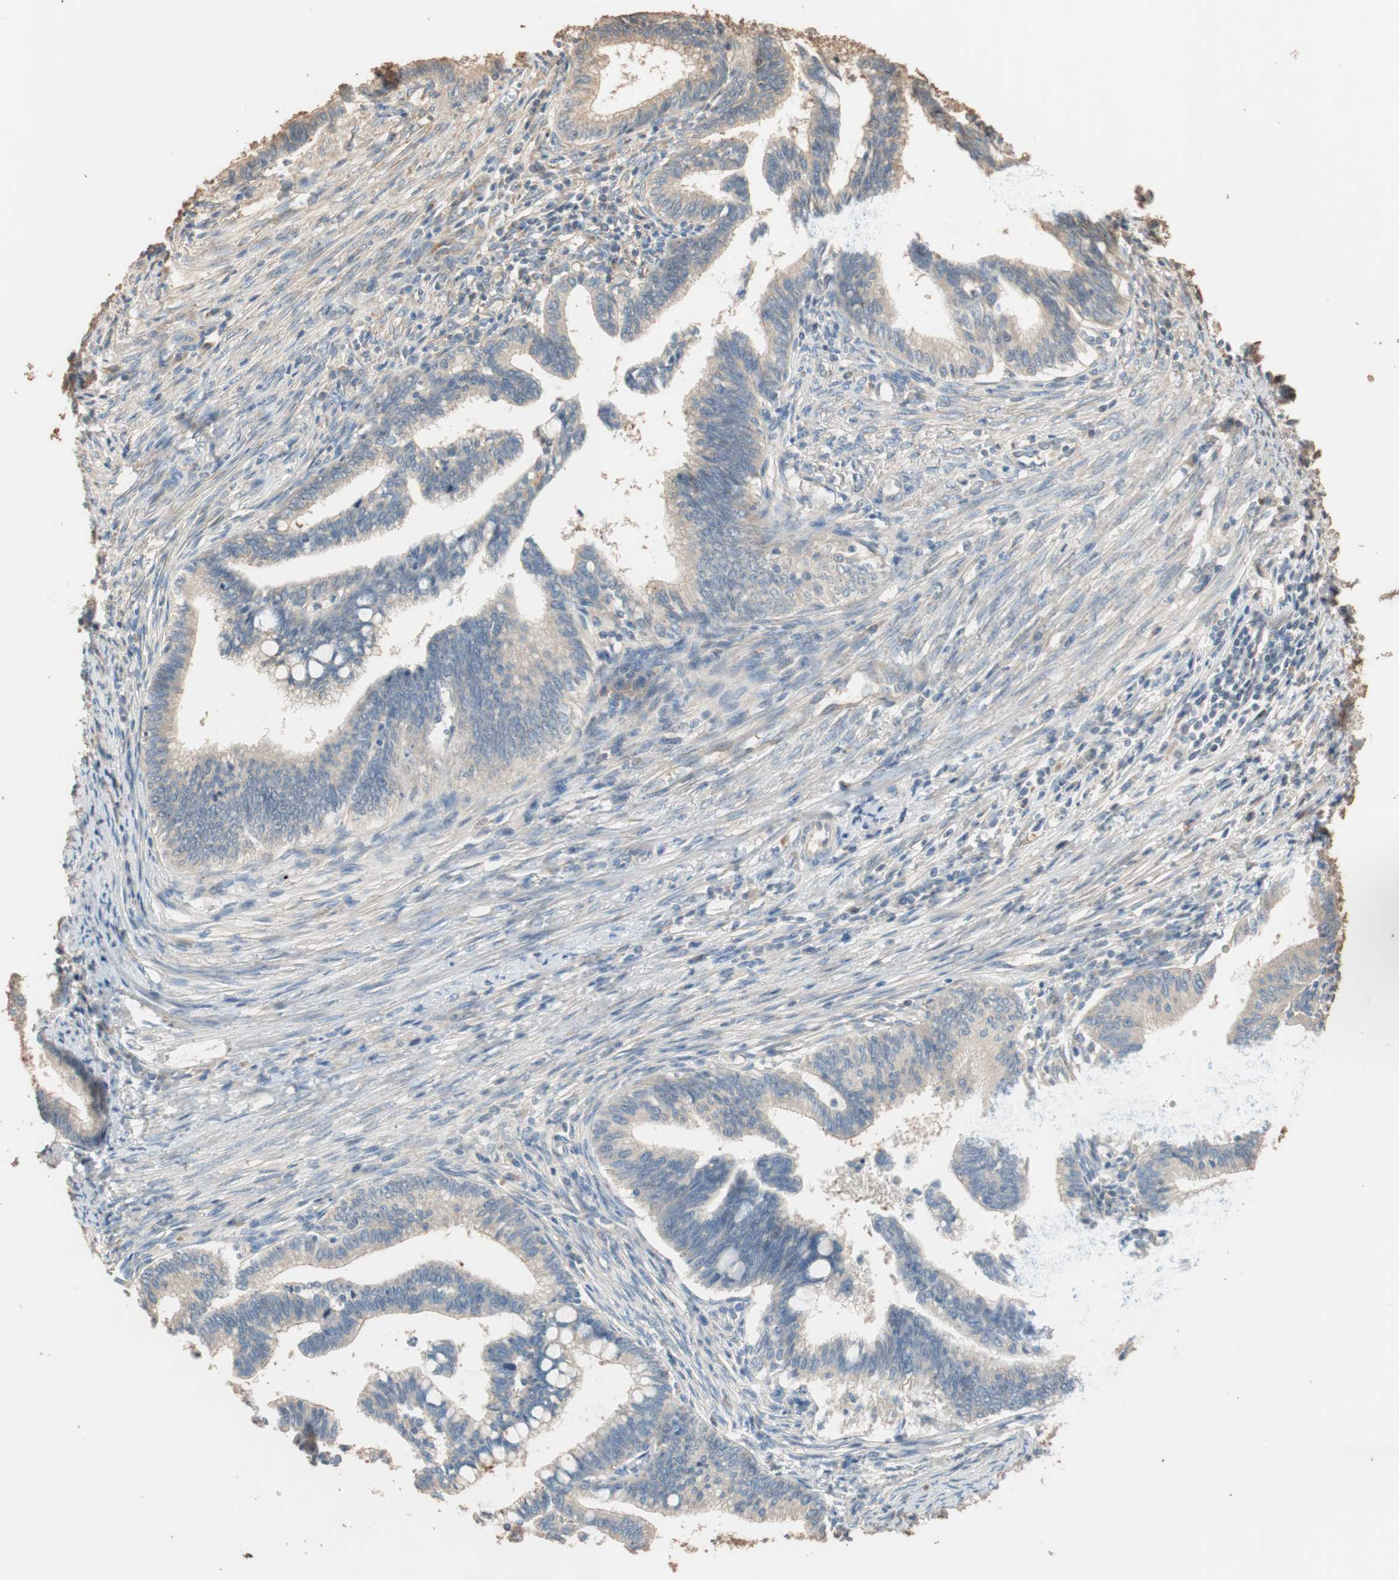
{"staining": {"intensity": "weak", "quantity": ">75%", "location": "cytoplasmic/membranous"}, "tissue": "cervical cancer", "cell_type": "Tumor cells", "image_type": "cancer", "snomed": [{"axis": "morphology", "description": "Adenocarcinoma, NOS"}, {"axis": "topography", "description": "Cervix"}], "caption": "DAB (3,3'-diaminobenzidine) immunohistochemical staining of cervical cancer reveals weak cytoplasmic/membranous protein staining in about >75% of tumor cells.", "gene": "TUBB", "patient": {"sex": "female", "age": 36}}